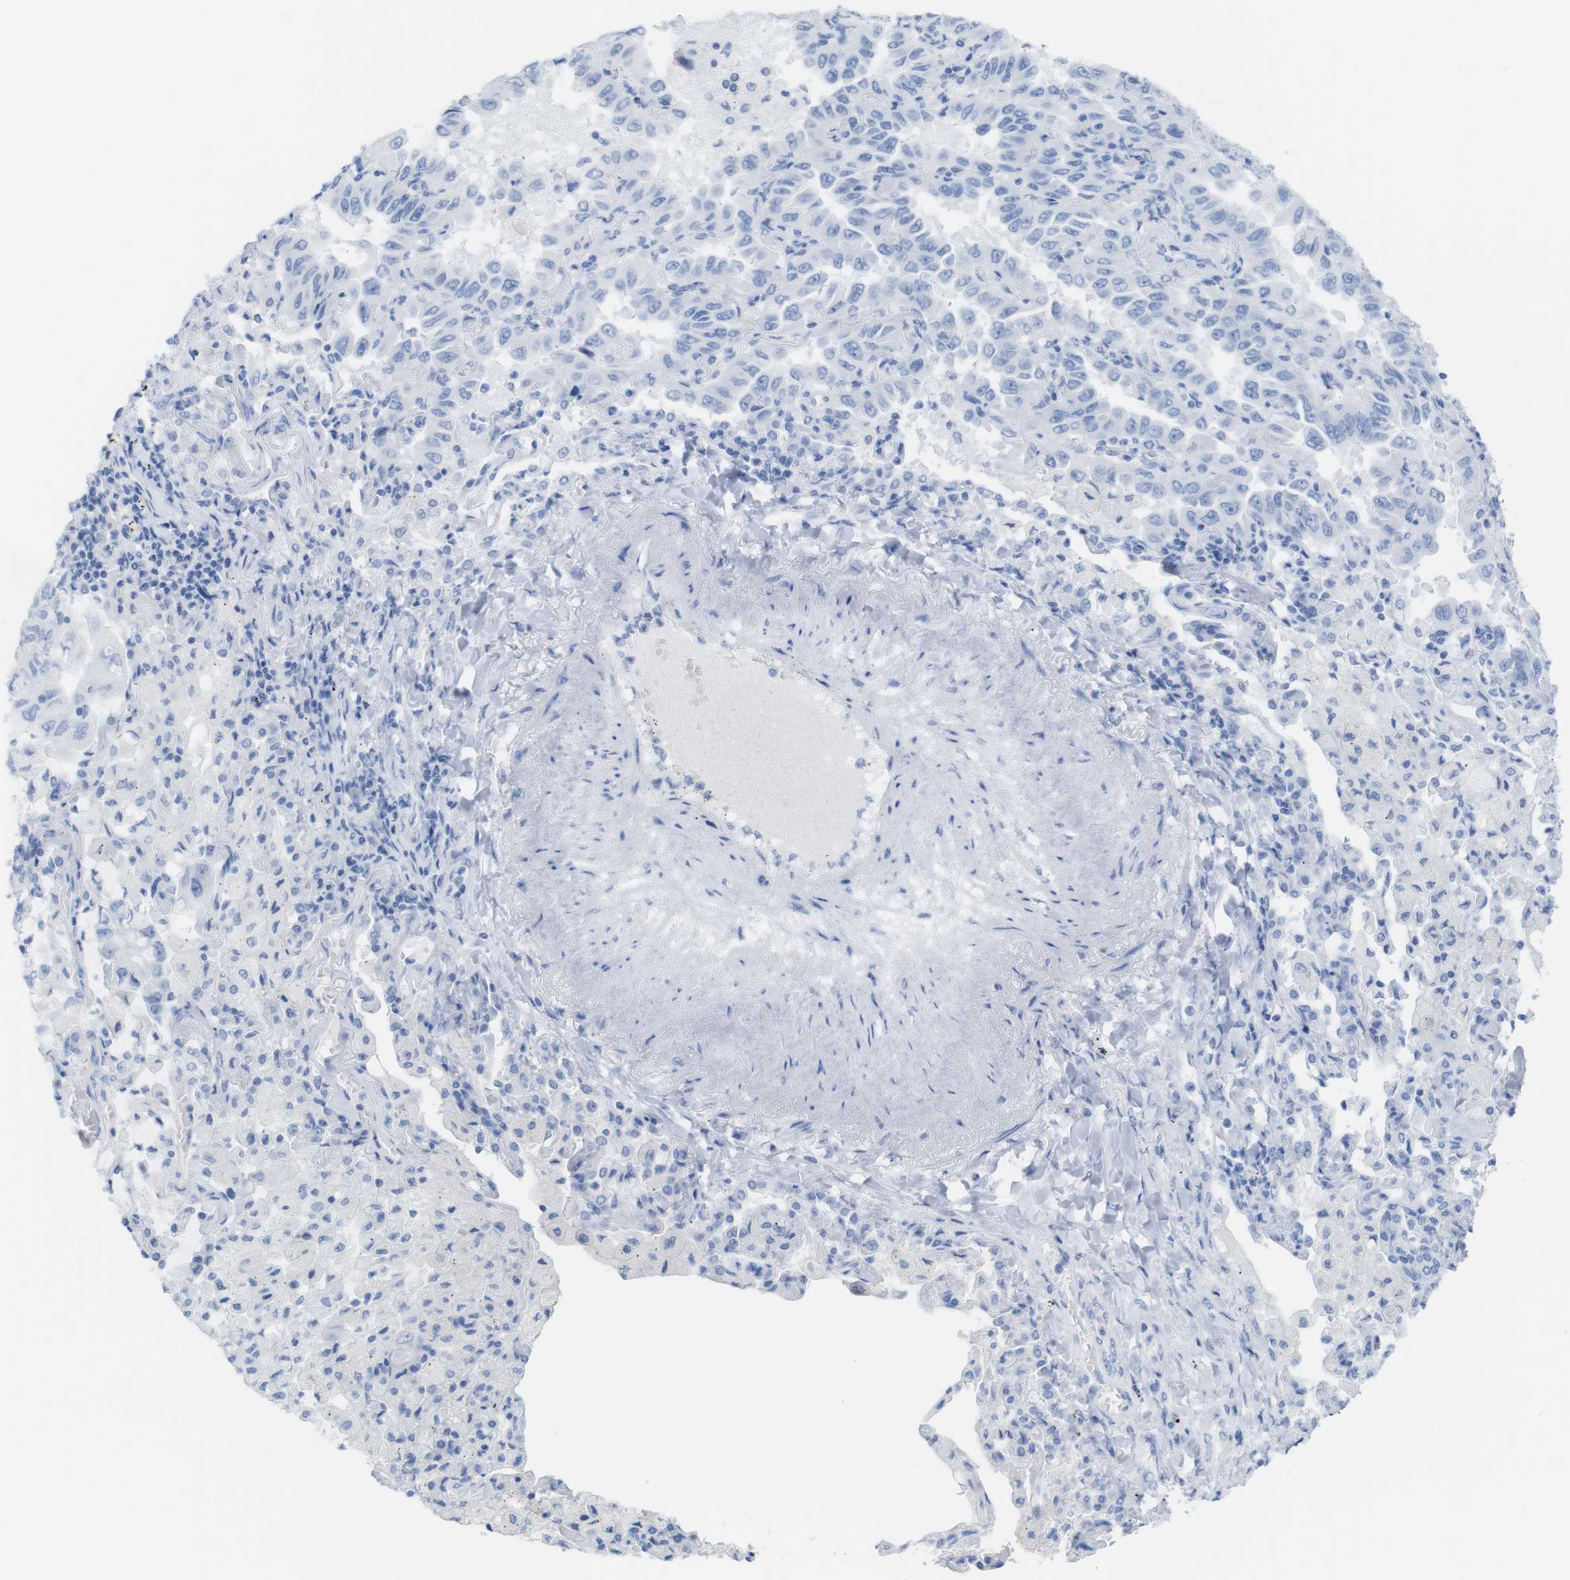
{"staining": {"intensity": "negative", "quantity": "none", "location": "none"}, "tissue": "lung cancer", "cell_type": "Tumor cells", "image_type": "cancer", "snomed": [{"axis": "morphology", "description": "Adenocarcinoma, NOS"}, {"axis": "topography", "description": "Lung"}], "caption": "High magnification brightfield microscopy of lung cancer (adenocarcinoma) stained with DAB (3,3'-diaminobenzidine) (brown) and counterstained with hematoxylin (blue): tumor cells show no significant positivity.", "gene": "MYH7", "patient": {"sex": "male", "age": 64}}